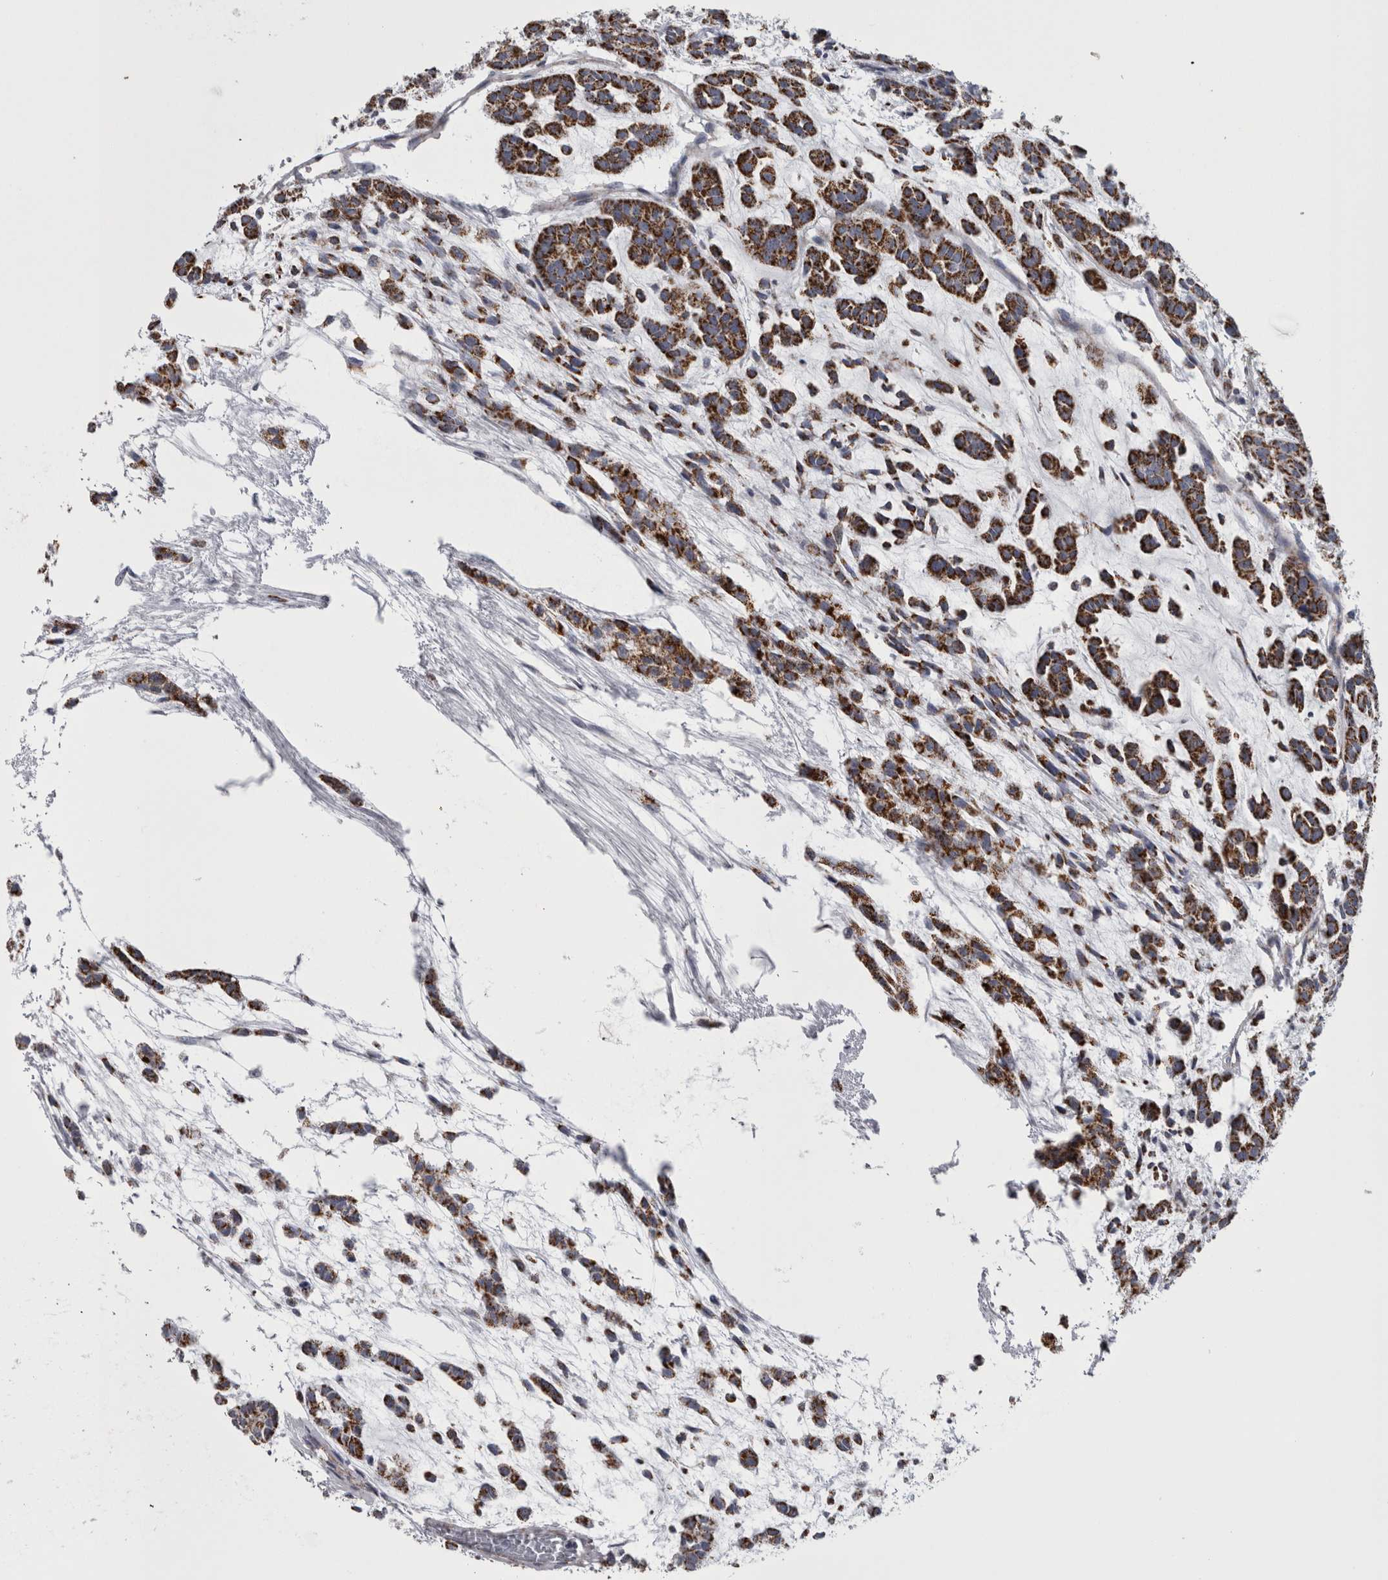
{"staining": {"intensity": "strong", "quantity": ">75%", "location": "cytoplasmic/membranous"}, "tissue": "head and neck cancer", "cell_type": "Tumor cells", "image_type": "cancer", "snomed": [{"axis": "morphology", "description": "Adenocarcinoma, NOS"}, {"axis": "morphology", "description": "Adenoma, NOS"}, {"axis": "topography", "description": "Head-Neck"}], "caption": "Adenocarcinoma (head and neck) was stained to show a protein in brown. There is high levels of strong cytoplasmic/membranous positivity in about >75% of tumor cells.", "gene": "DBT", "patient": {"sex": "female", "age": 55}}